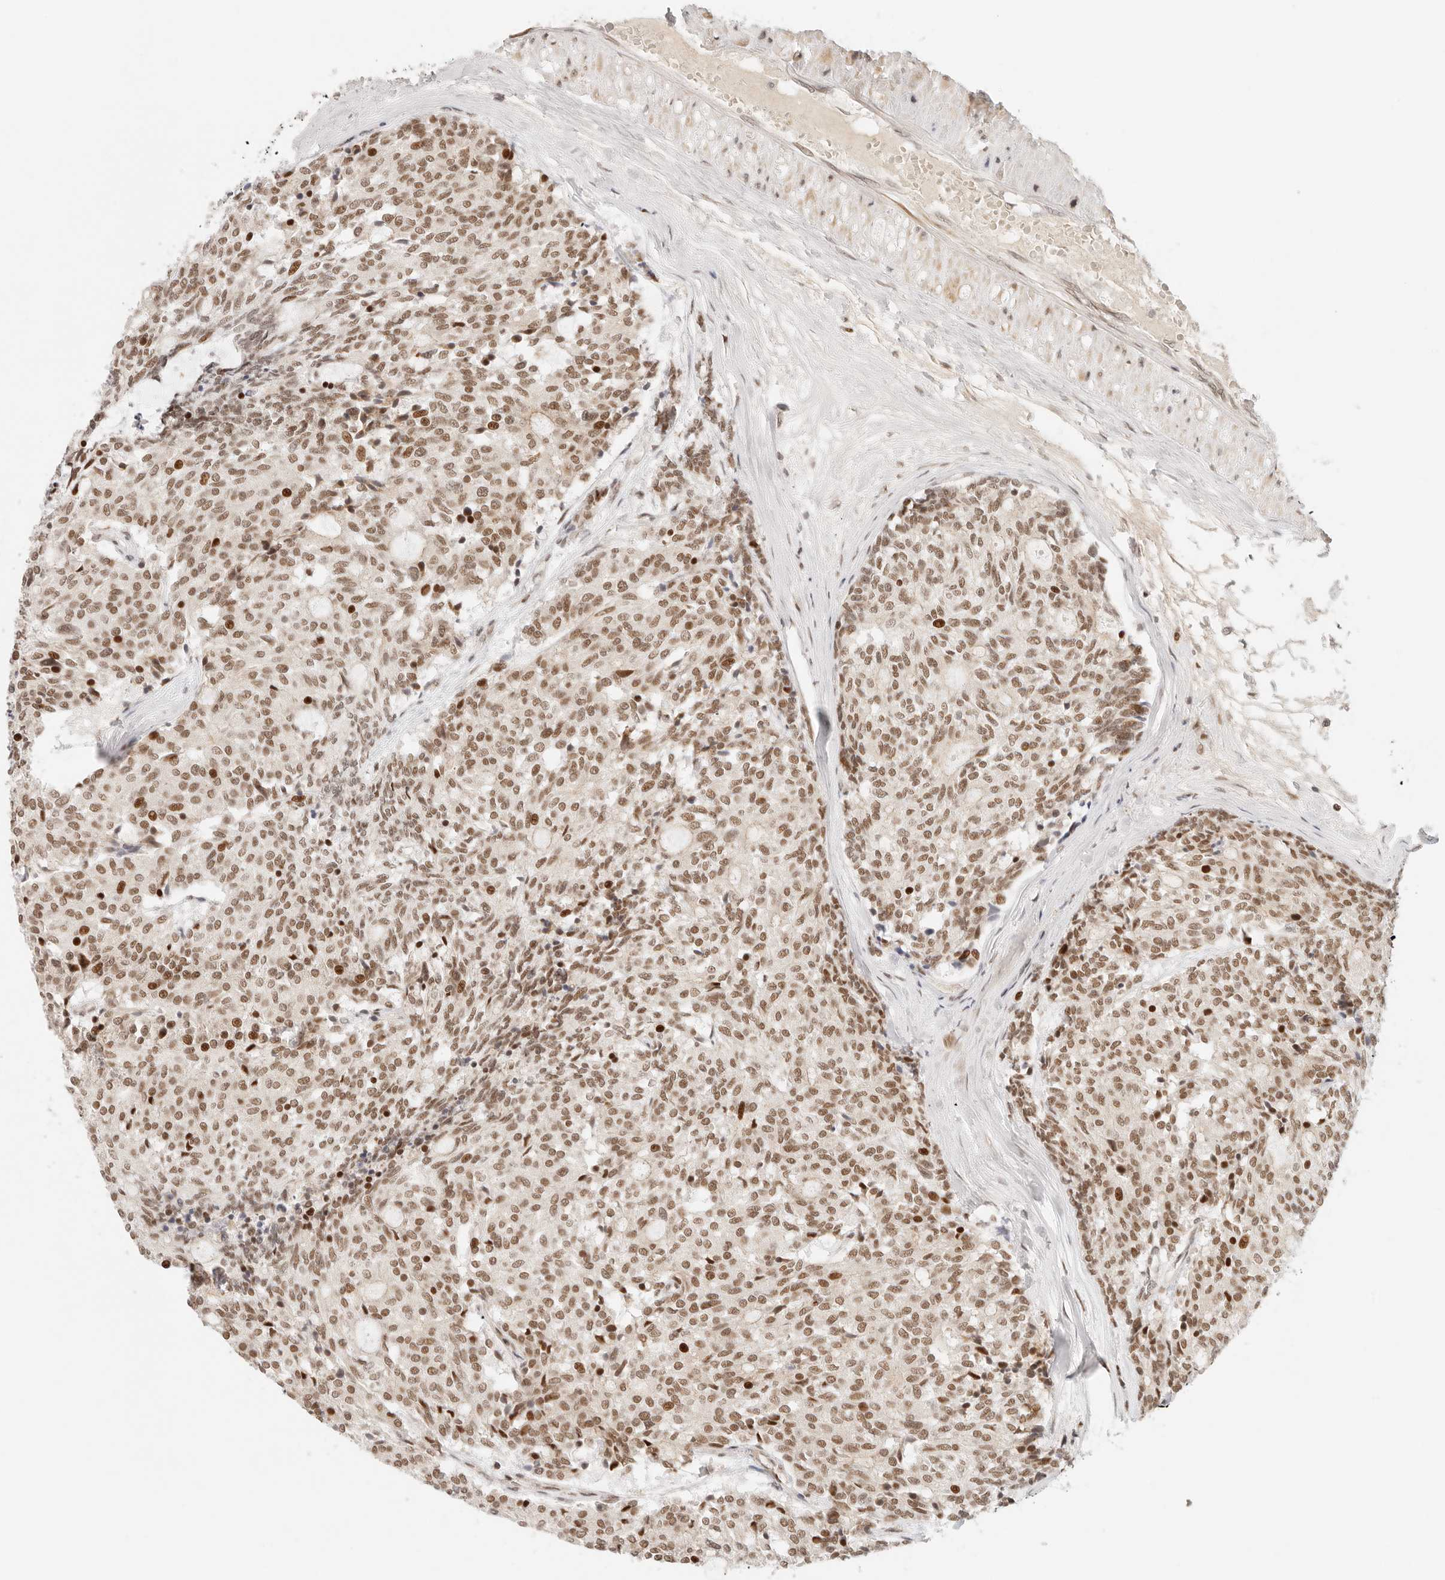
{"staining": {"intensity": "strong", "quantity": ">75%", "location": "nuclear"}, "tissue": "carcinoid", "cell_type": "Tumor cells", "image_type": "cancer", "snomed": [{"axis": "morphology", "description": "Carcinoid, malignant, NOS"}, {"axis": "topography", "description": "Pancreas"}], "caption": "Immunohistochemistry (DAB (3,3'-diaminobenzidine)) staining of human carcinoid (malignant) exhibits strong nuclear protein positivity in approximately >75% of tumor cells.", "gene": "HOXC5", "patient": {"sex": "female", "age": 54}}